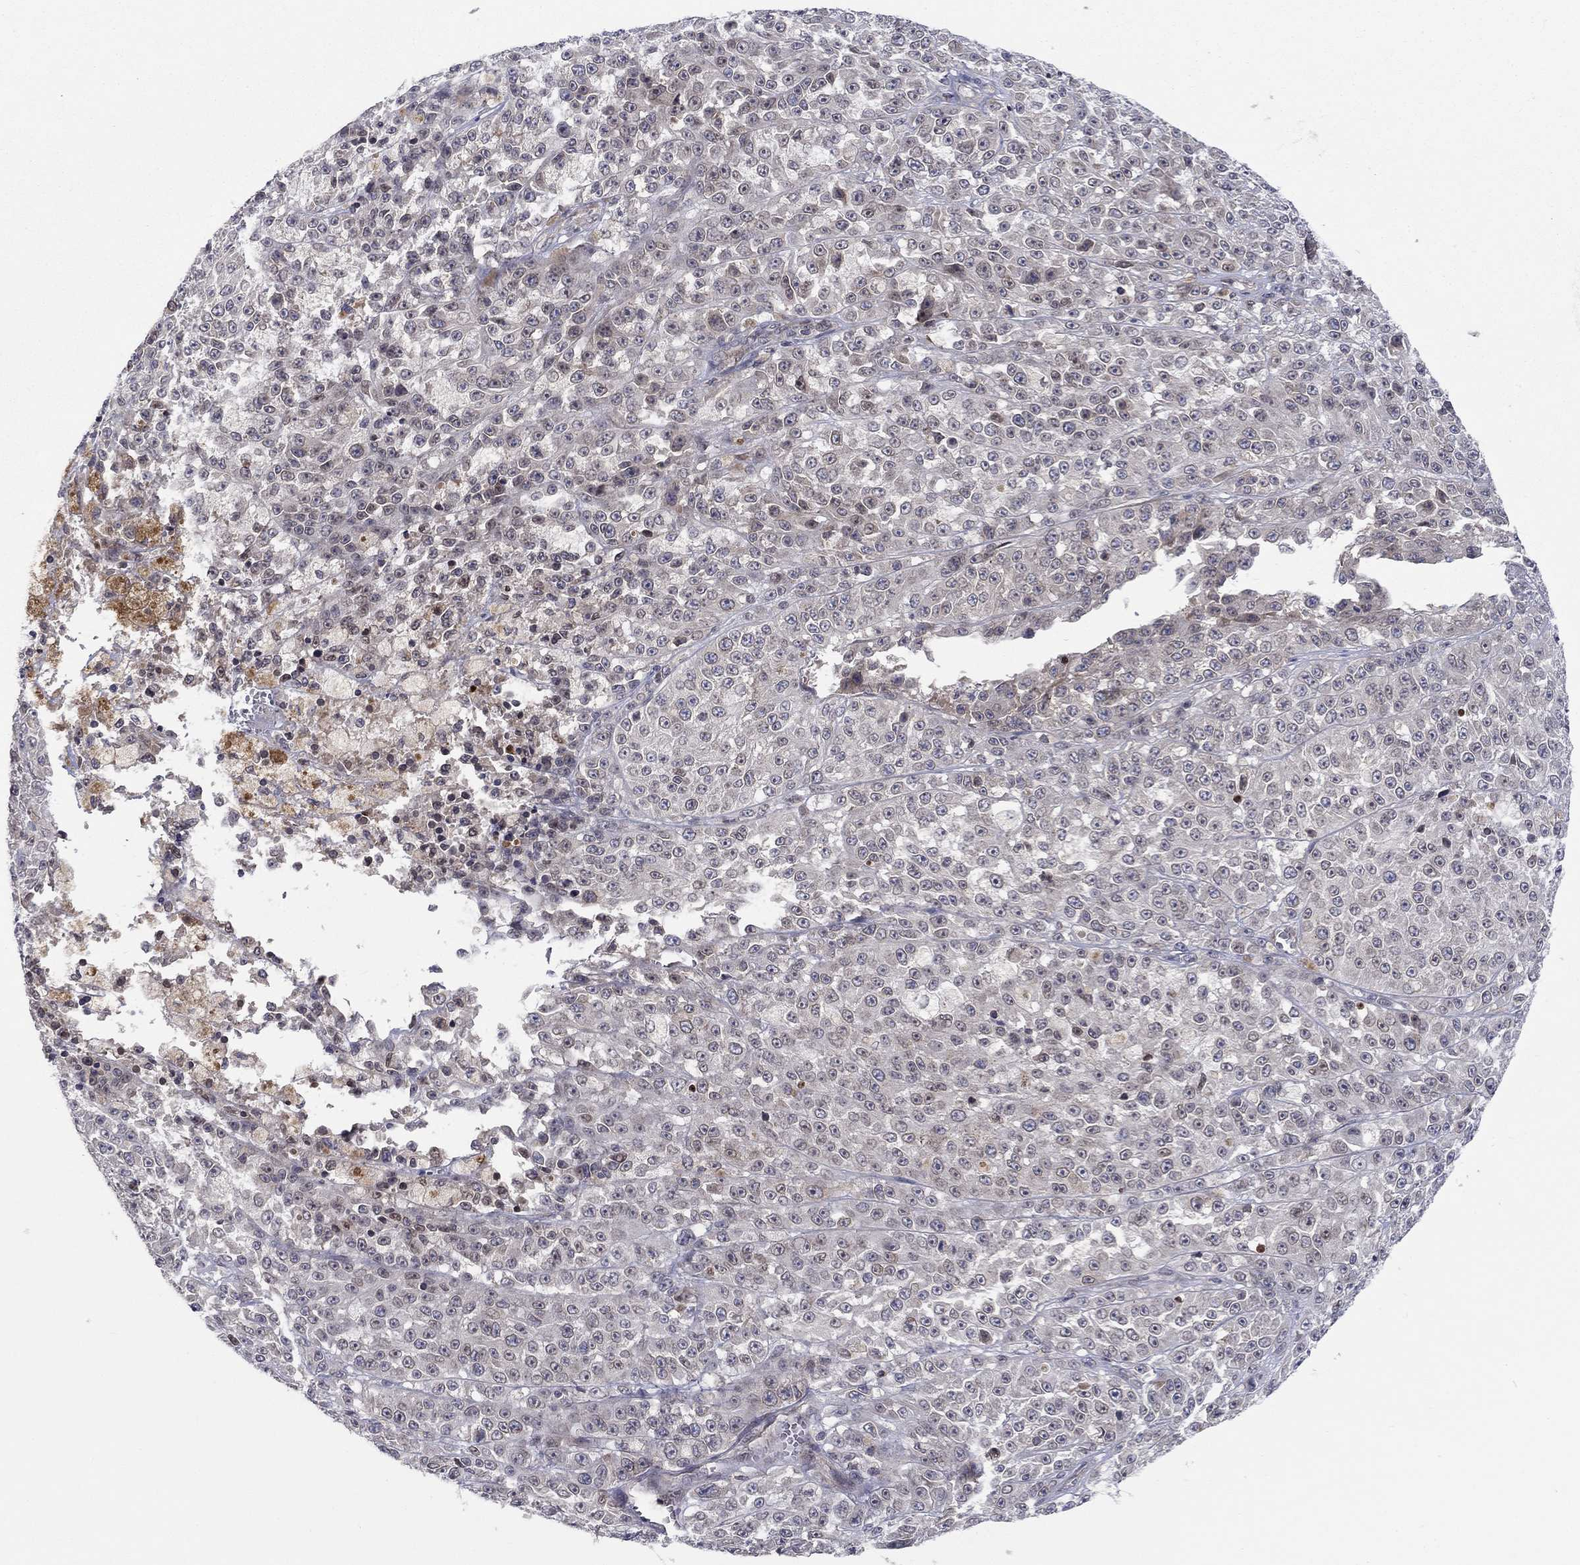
{"staining": {"intensity": "negative", "quantity": "none", "location": "none"}, "tissue": "melanoma", "cell_type": "Tumor cells", "image_type": "cancer", "snomed": [{"axis": "morphology", "description": "Malignant melanoma, NOS"}, {"axis": "topography", "description": "Skin"}], "caption": "Human melanoma stained for a protein using immunohistochemistry reveals no staining in tumor cells.", "gene": "CETN3", "patient": {"sex": "female", "age": 58}}